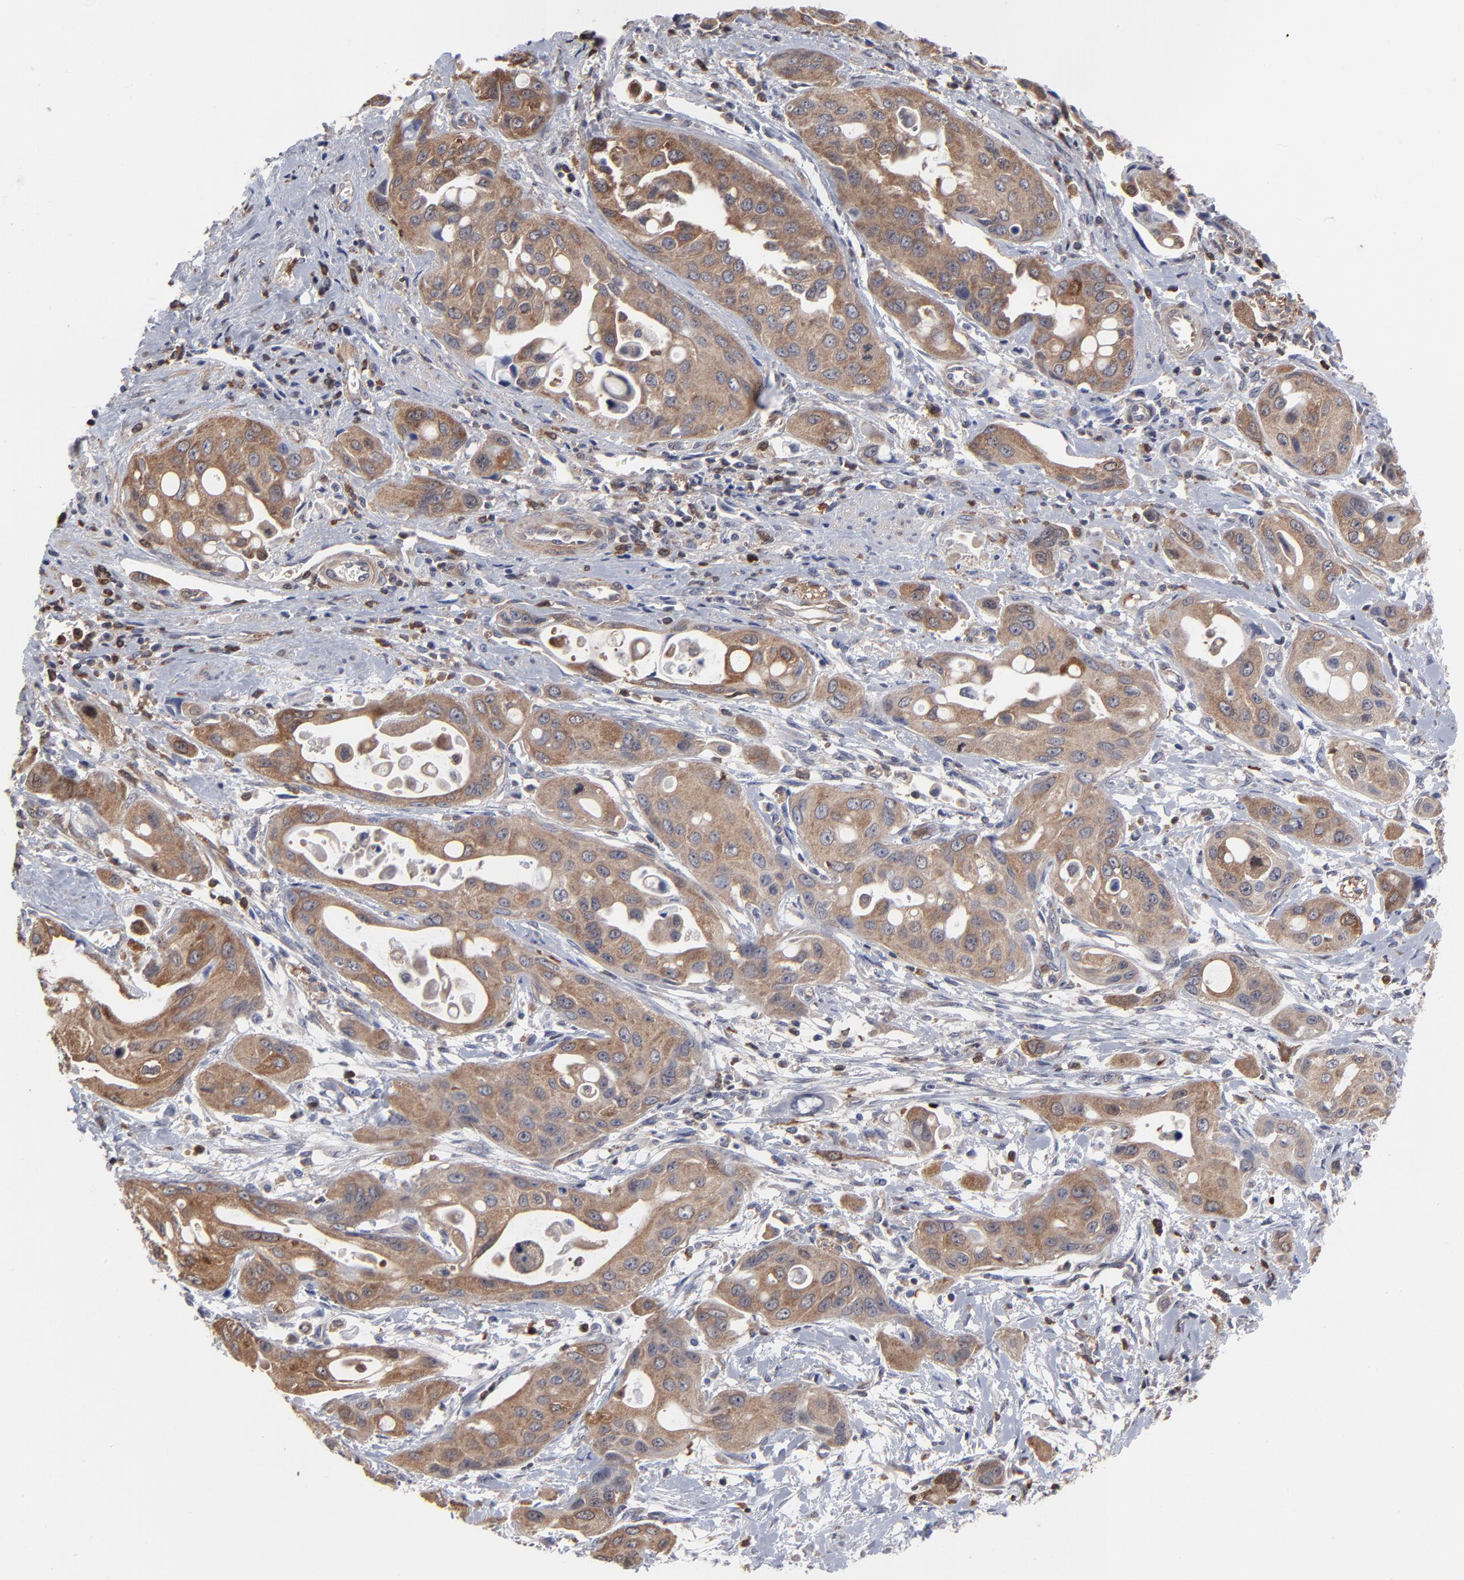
{"staining": {"intensity": "moderate", "quantity": ">75%", "location": "cytoplasmic/membranous"}, "tissue": "pancreatic cancer", "cell_type": "Tumor cells", "image_type": "cancer", "snomed": [{"axis": "morphology", "description": "Adenocarcinoma, NOS"}, {"axis": "topography", "description": "Pancreas"}], "caption": "Tumor cells demonstrate medium levels of moderate cytoplasmic/membranous expression in about >75% of cells in pancreatic cancer.", "gene": "MAP2K1", "patient": {"sex": "female", "age": 60}}